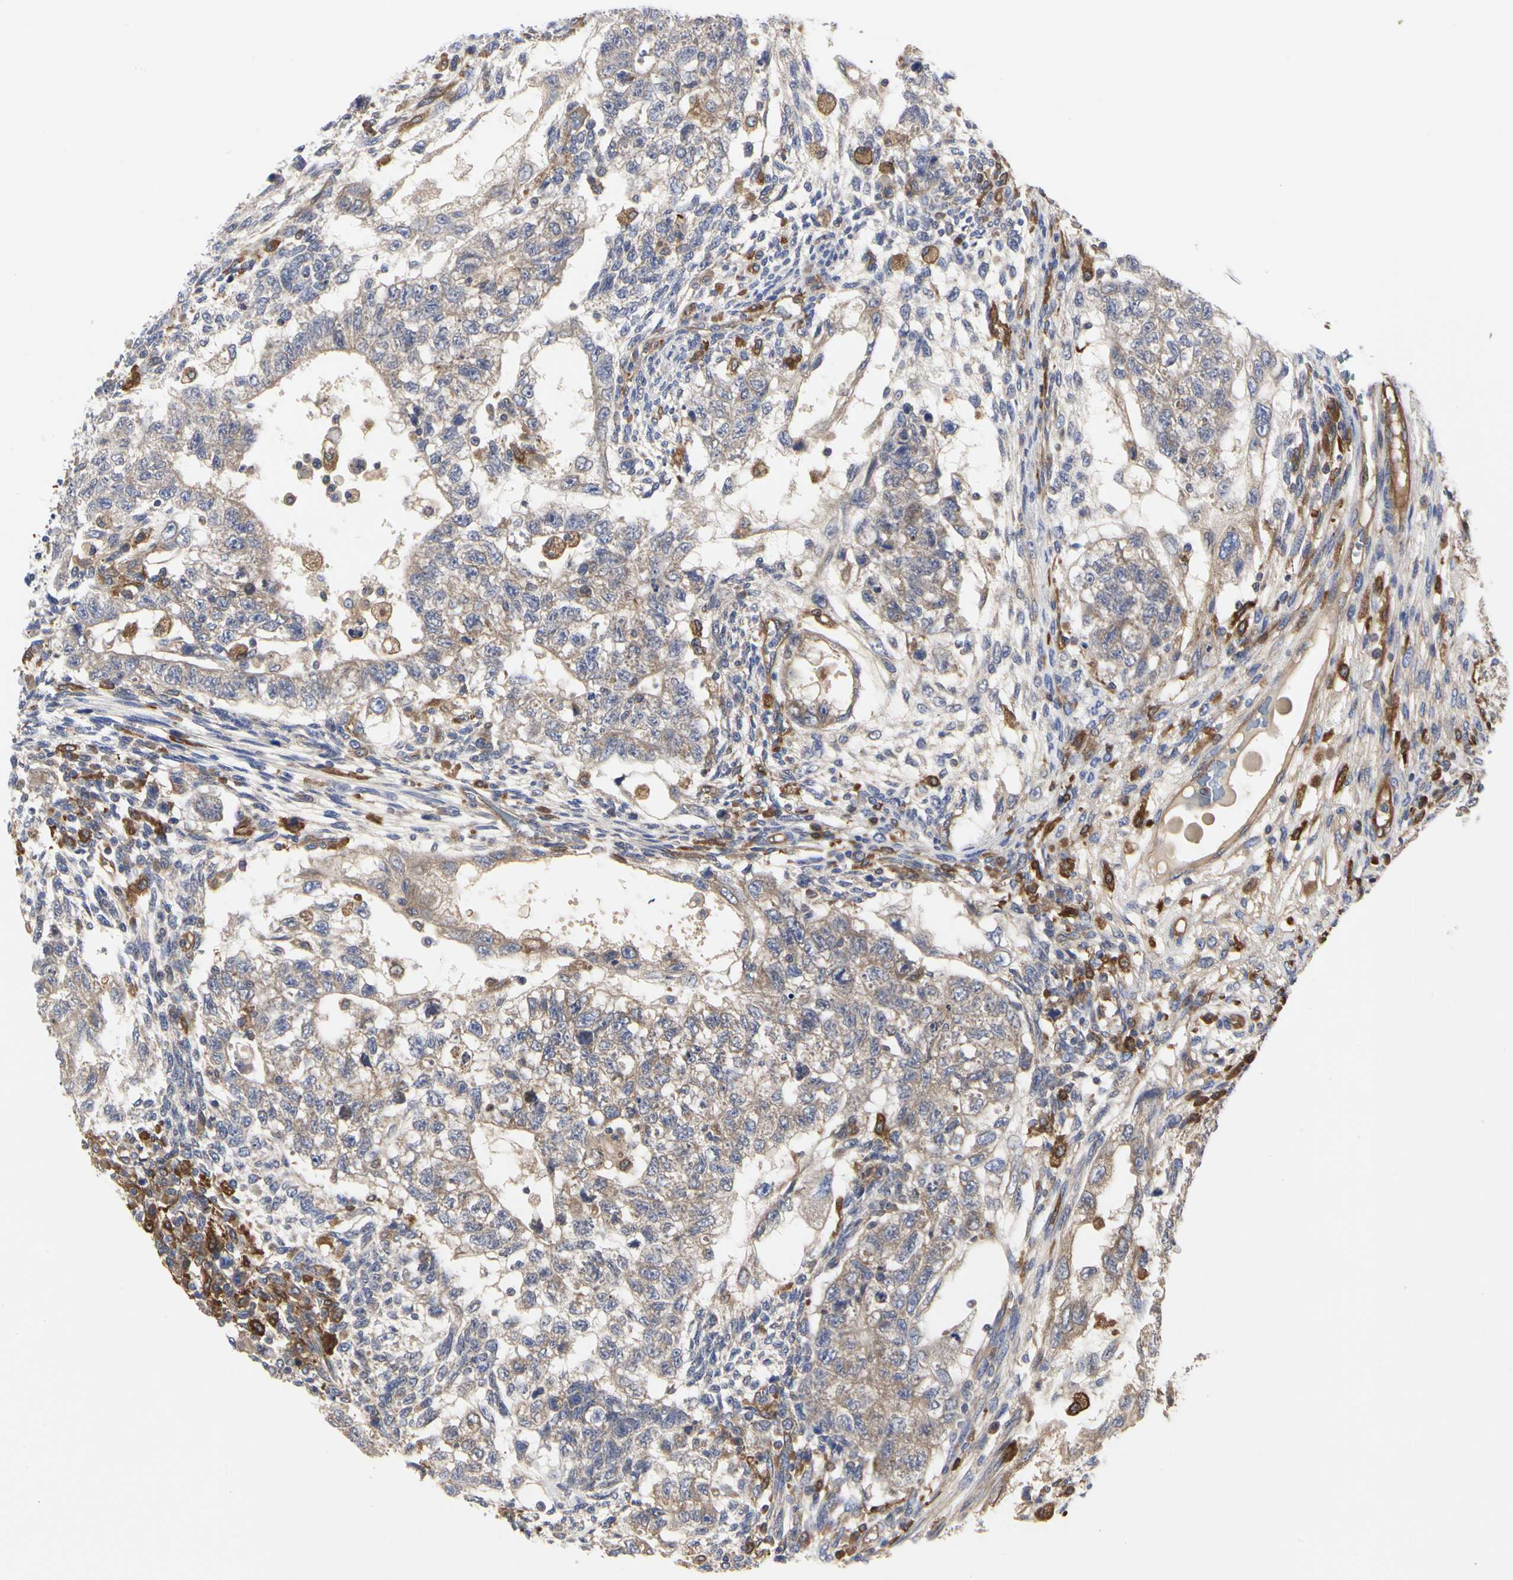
{"staining": {"intensity": "weak", "quantity": ">75%", "location": "cytoplasmic/membranous"}, "tissue": "testis cancer", "cell_type": "Tumor cells", "image_type": "cancer", "snomed": [{"axis": "morphology", "description": "Normal tissue, NOS"}, {"axis": "morphology", "description": "Carcinoma, Embryonal, NOS"}, {"axis": "topography", "description": "Testis"}], "caption": "Human testis embryonal carcinoma stained with a protein marker exhibits weak staining in tumor cells.", "gene": "C3orf52", "patient": {"sex": "male", "age": 36}}